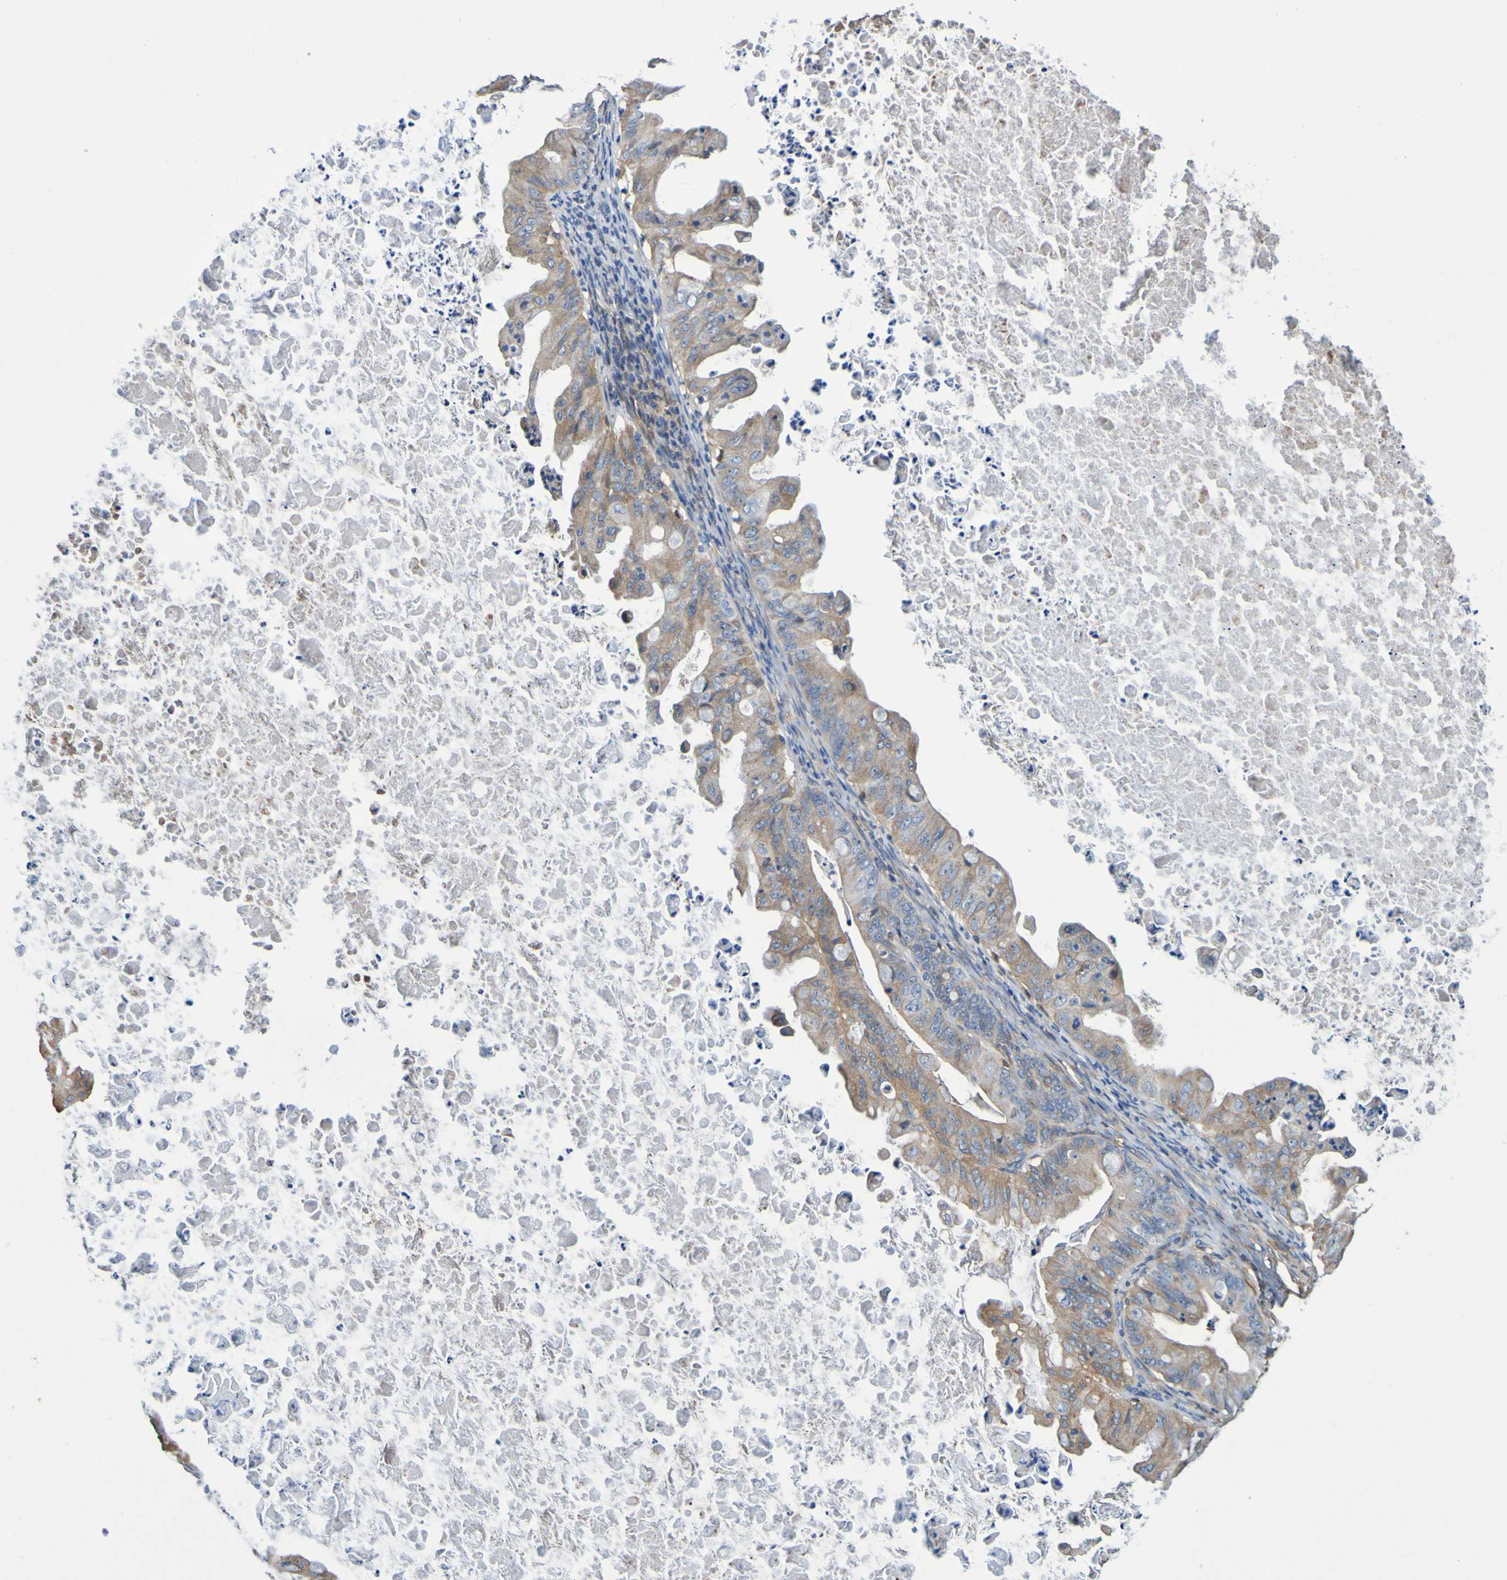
{"staining": {"intensity": "moderate", "quantity": ">75%", "location": "cytoplasmic/membranous"}, "tissue": "ovarian cancer", "cell_type": "Tumor cells", "image_type": "cancer", "snomed": [{"axis": "morphology", "description": "Cystadenocarcinoma, mucinous, NOS"}, {"axis": "topography", "description": "Ovary"}], "caption": "About >75% of tumor cells in human ovarian cancer (mucinous cystadenocarcinoma) reveal moderate cytoplasmic/membranous protein positivity as visualized by brown immunohistochemical staining.", "gene": "METAP2", "patient": {"sex": "female", "age": 37}}